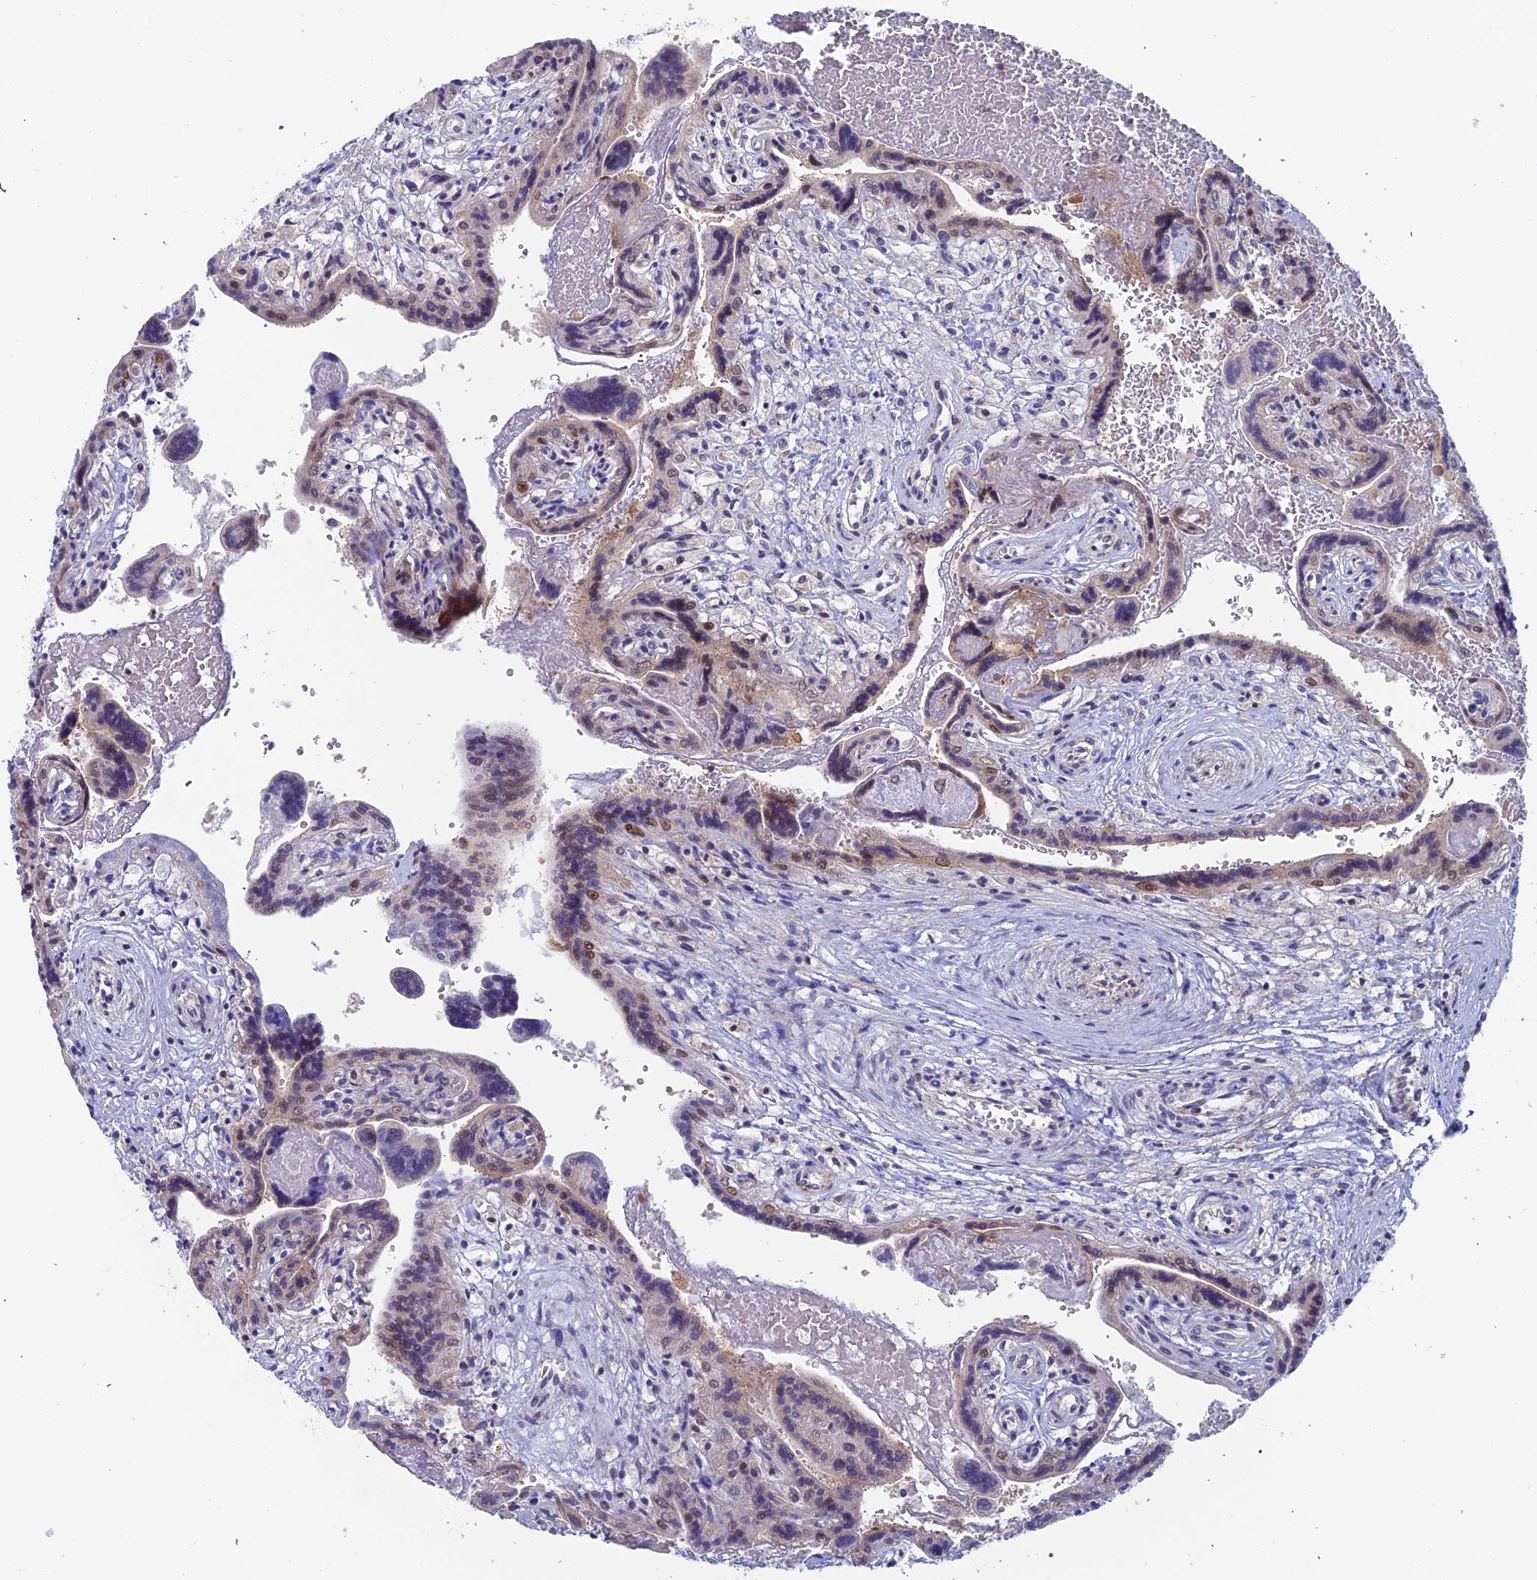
{"staining": {"intensity": "moderate", "quantity": "25%-75%", "location": "cytoplasmic/membranous,nuclear"}, "tissue": "placenta", "cell_type": "Trophoblastic cells", "image_type": "normal", "snomed": [{"axis": "morphology", "description": "Normal tissue, NOS"}, {"axis": "topography", "description": "Placenta"}], "caption": "Placenta stained for a protein exhibits moderate cytoplasmic/membranous,nuclear positivity in trophoblastic cells. (Brightfield microscopy of DAB IHC at high magnification).", "gene": "IGBP1", "patient": {"sex": "female", "age": 37}}